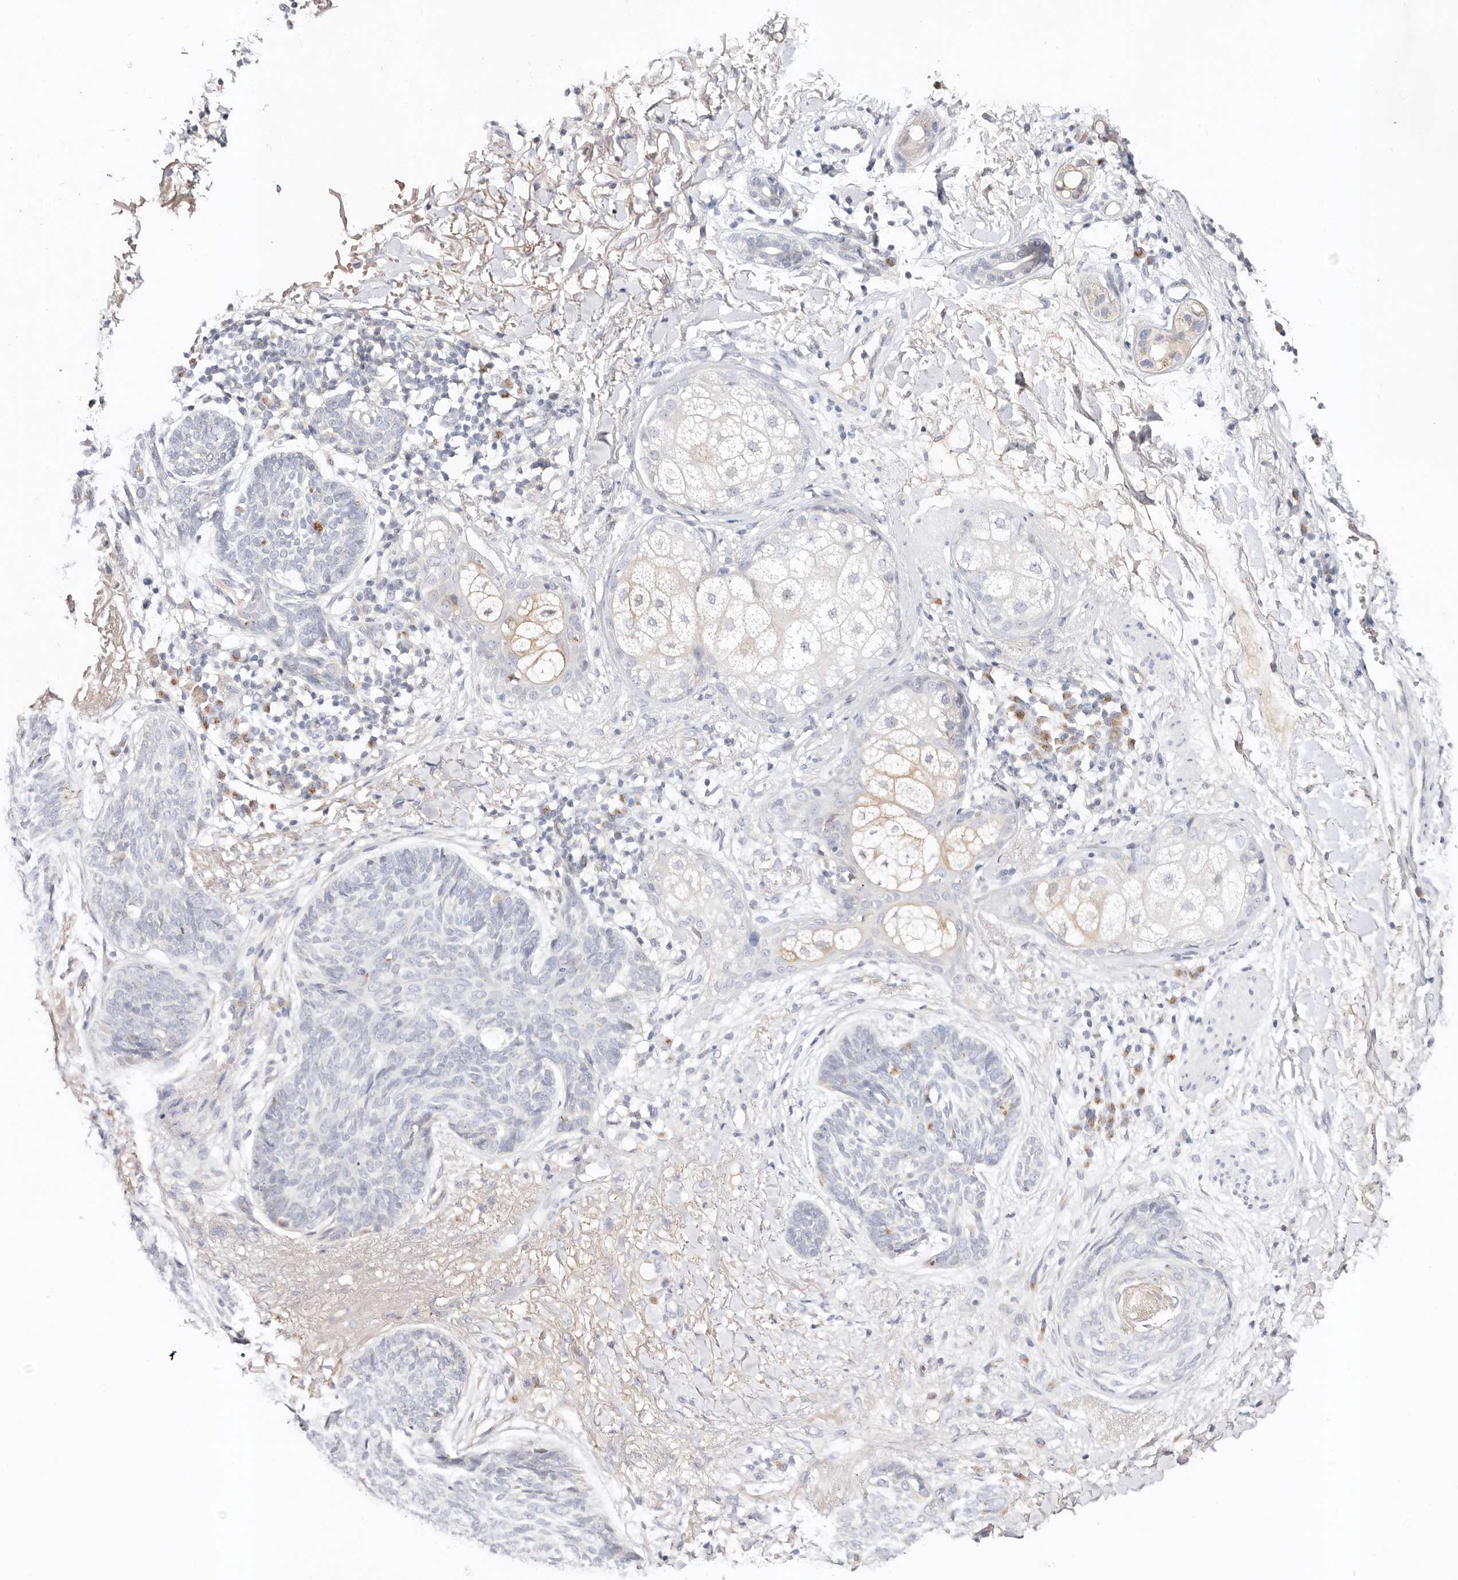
{"staining": {"intensity": "negative", "quantity": "none", "location": "none"}, "tissue": "skin cancer", "cell_type": "Tumor cells", "image_type": "cancer", "snomed": [{"axis": "morphology", "description": "Basal cell carcinoma"}, {"axis": "topography", "description": "Skin"}], "caption": "Tumor cells are negative for brown protein staining in skin cancer.", "gene": "DNASE1", "patient": {"sex": "male", "age": 85}}